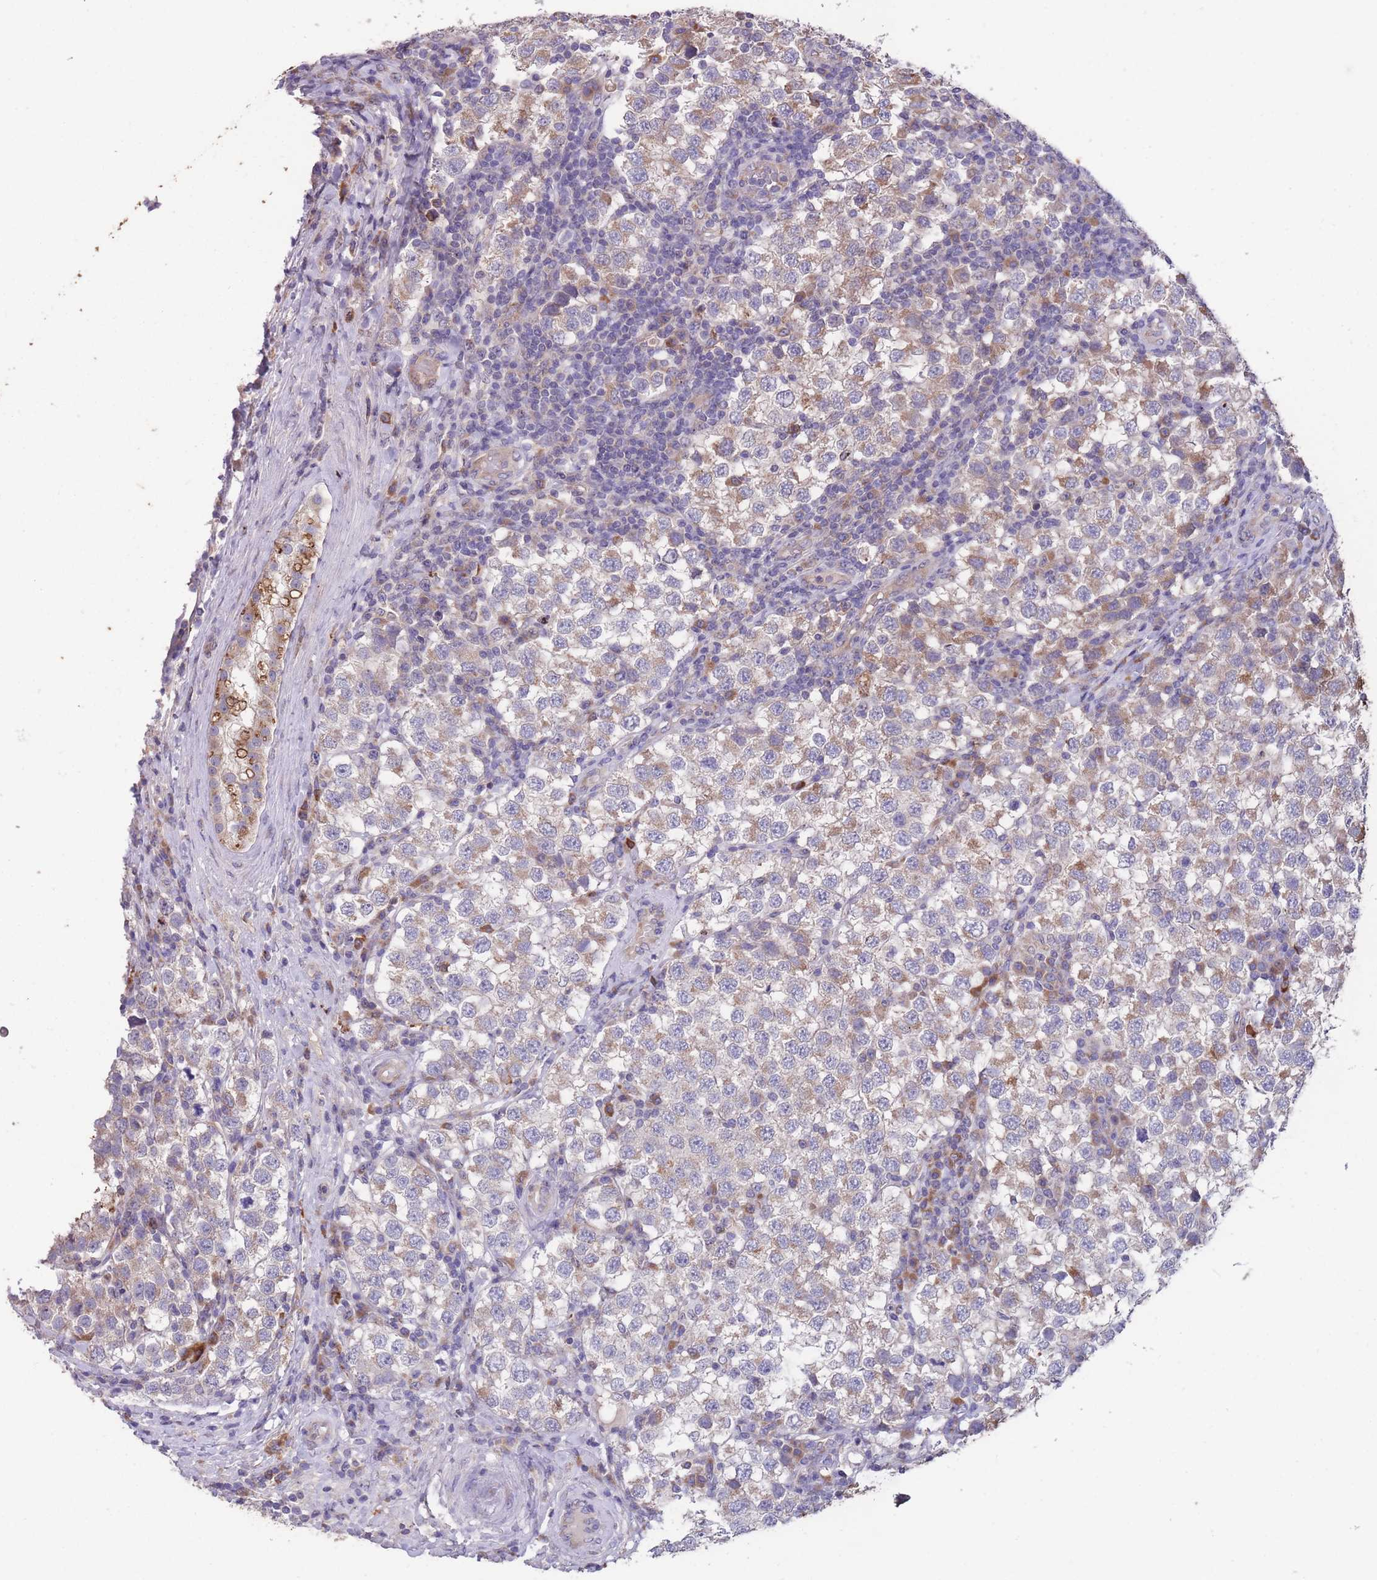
{"staining": {"intensity": "moderate", "quantity": "25%-75%", "location": "cytoplasmic/membranous"}, "tissue": "testis cancer", "cell_type": "Tumor cells", "image_type": "cancer", "snomed": [{"axis": "morphology", "description": "Seminoma, NOS"}, {"axis": "topography", "description": "Testis"}], "caption": "The immunohistochemical stain highlights moderate cytoplasmic/membranous staining in tumor cells of seminoma (testis) tissue.", "gene": "STIM2", "patient": {"sex": "male", "age": 34}}